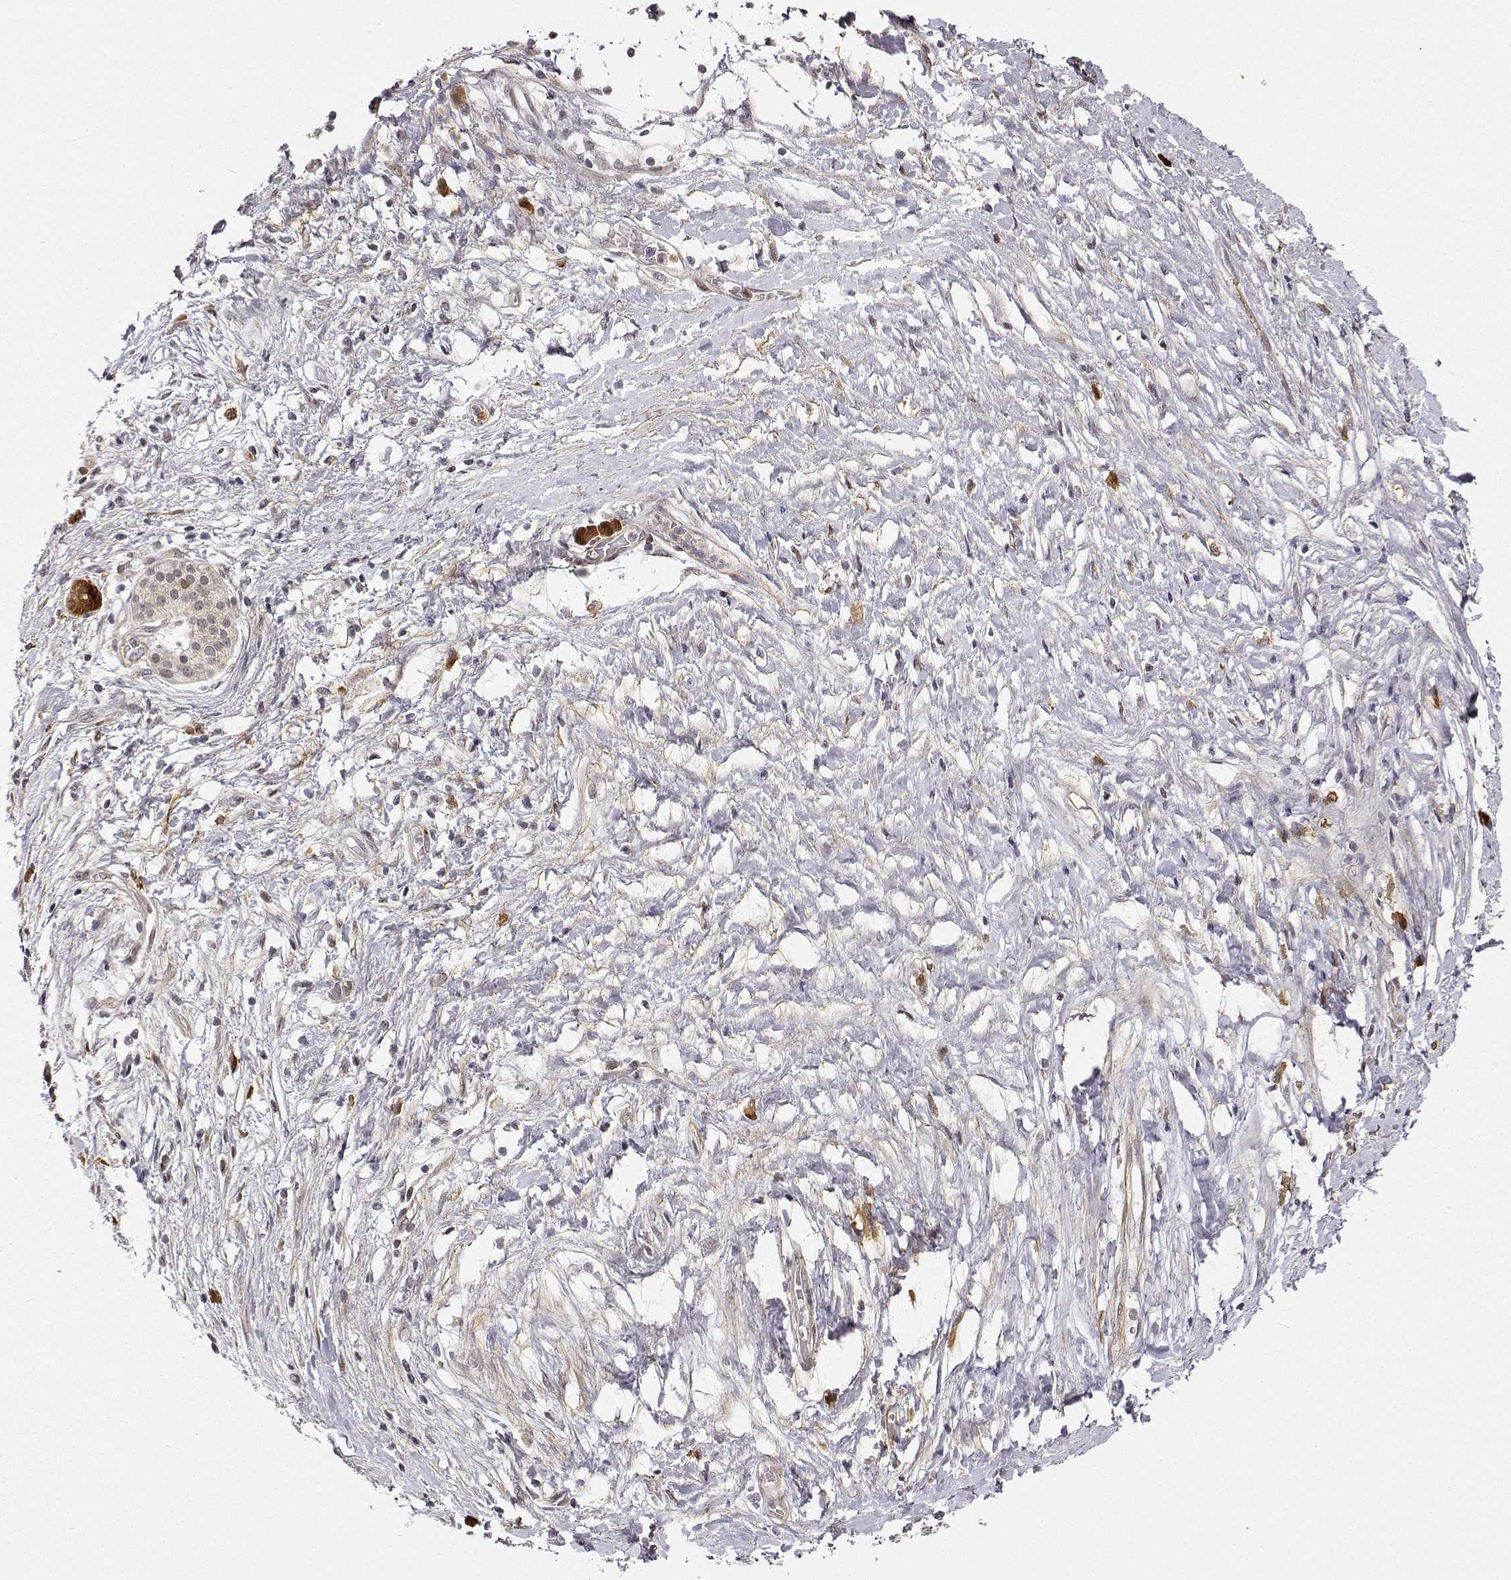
{"staining": {"intensity": "moderate", "quantity": "25%-75%", "location": "cytoplasmic/membranous"}, "tissue": "pancreatic cancer", "cell_type": "Tumor cells", "image_type": "cancer", "snomed": [{"axis": "morphology", "description": "Adenocarcinoma, NOS"}, {"axis": "topography", "description": "Pancreas"}], "caption": "Protein staining of pancreatic adenocarcinoma tissue demonstrates moderate cytoplasmic/membranous expression in about 25%-75% of tumor cells. (IHC, brightfield microscopy, high magnification).", "gene": "PHGDH", "patient": {"sex": "male", "age": 63}}